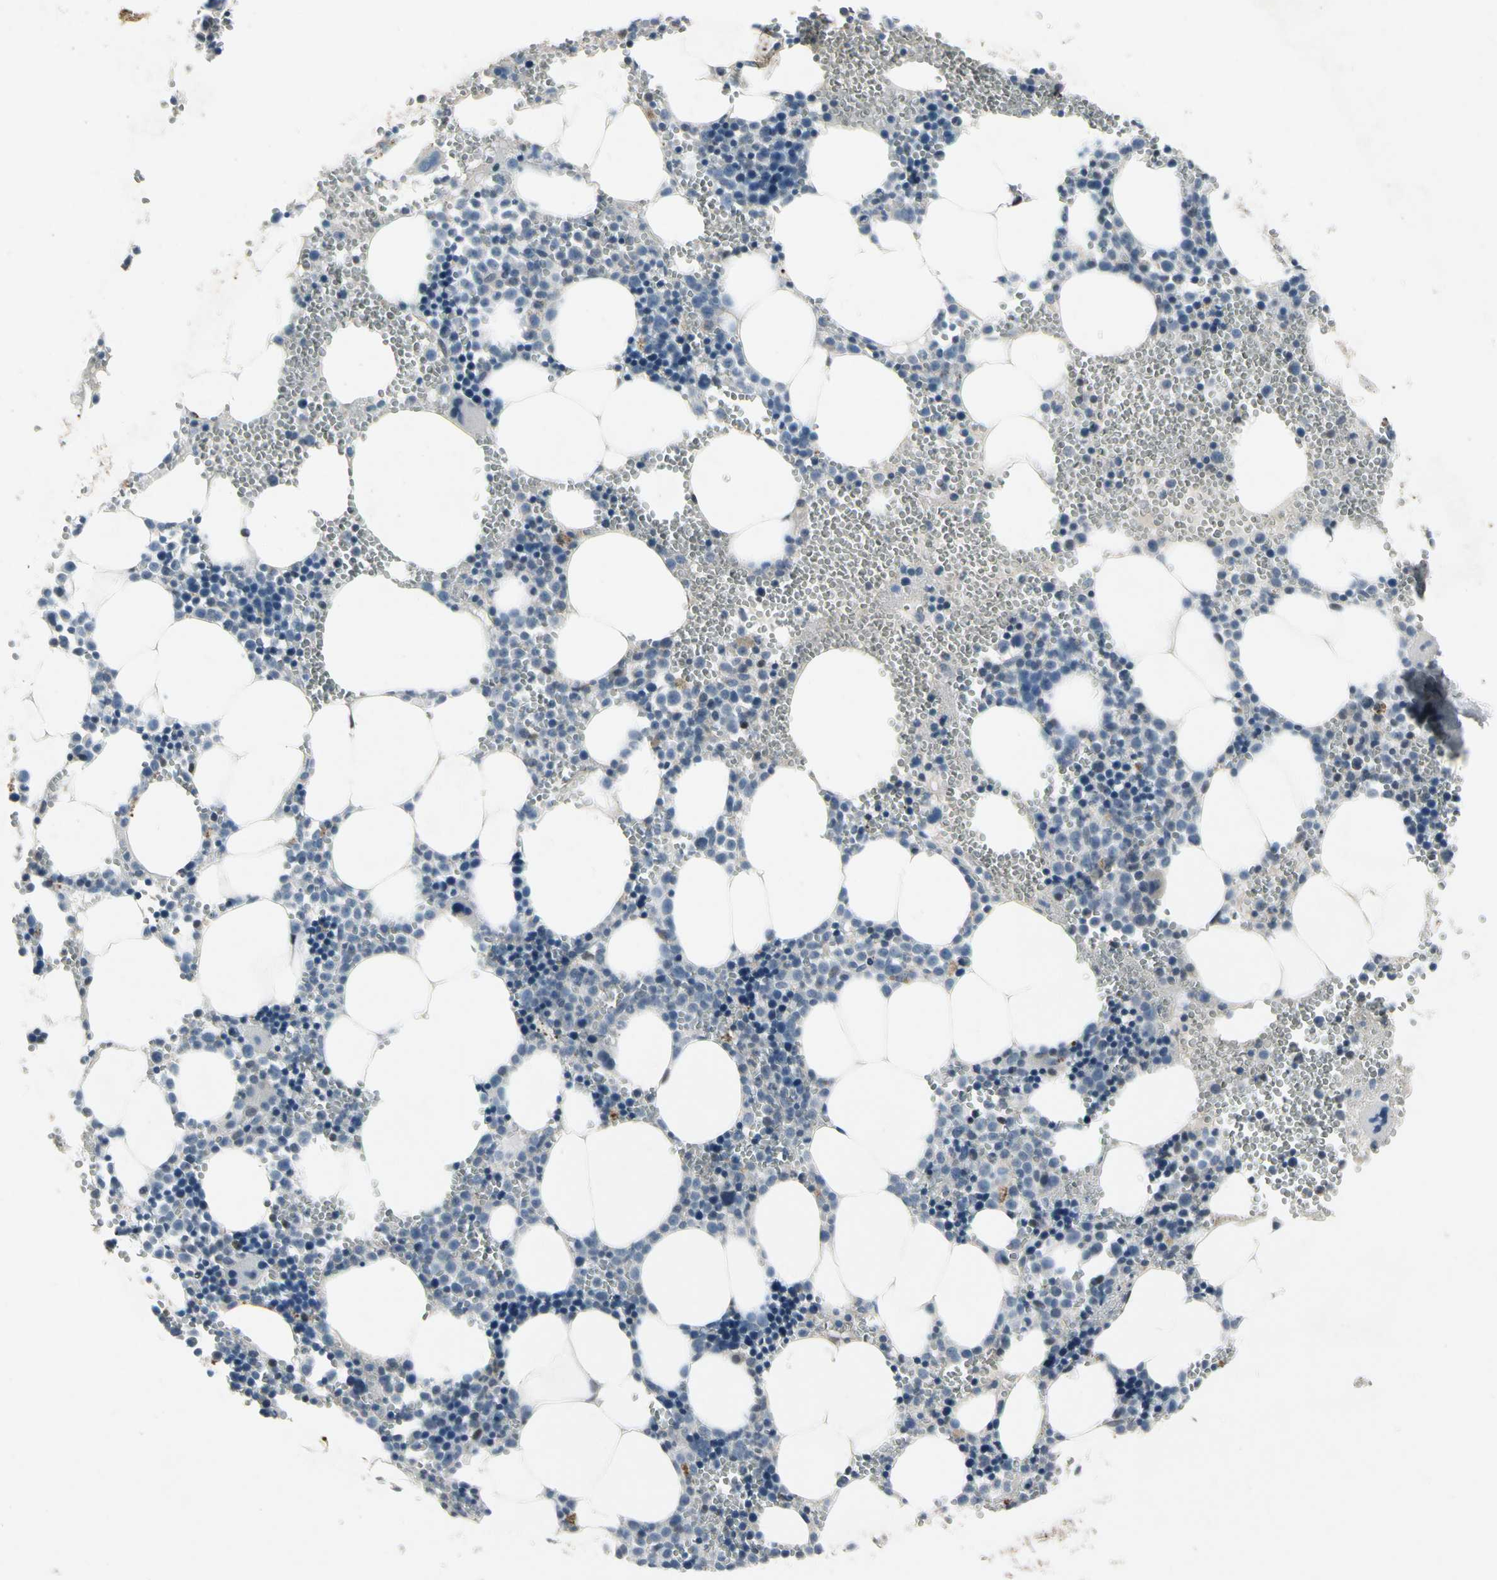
{"staining": {"intensity": "weak", "quantity": "<25%", "location": "cytoplasmic/membranous"}, "tissue": "bone marrow", "cell_type": "Hematopoietic cells", "image_type": "normal", "snomed": [{"axis": "morphology", "description": "Normal tissue, NOS"}, {"axis": "morphology", "description": "Inflammation, NOS"}, {"axis": "topography", "description": "Bone marrow"}], "caption": "This micrograph is of unremarkable bone marrow stained with immunohistochemistry to label a protein in brown with the nuclei are counter-stained blue. There is no expression in hematopoietic cells.", "gene": "NMI", "patient": {"sex": "male", "age": 42}}